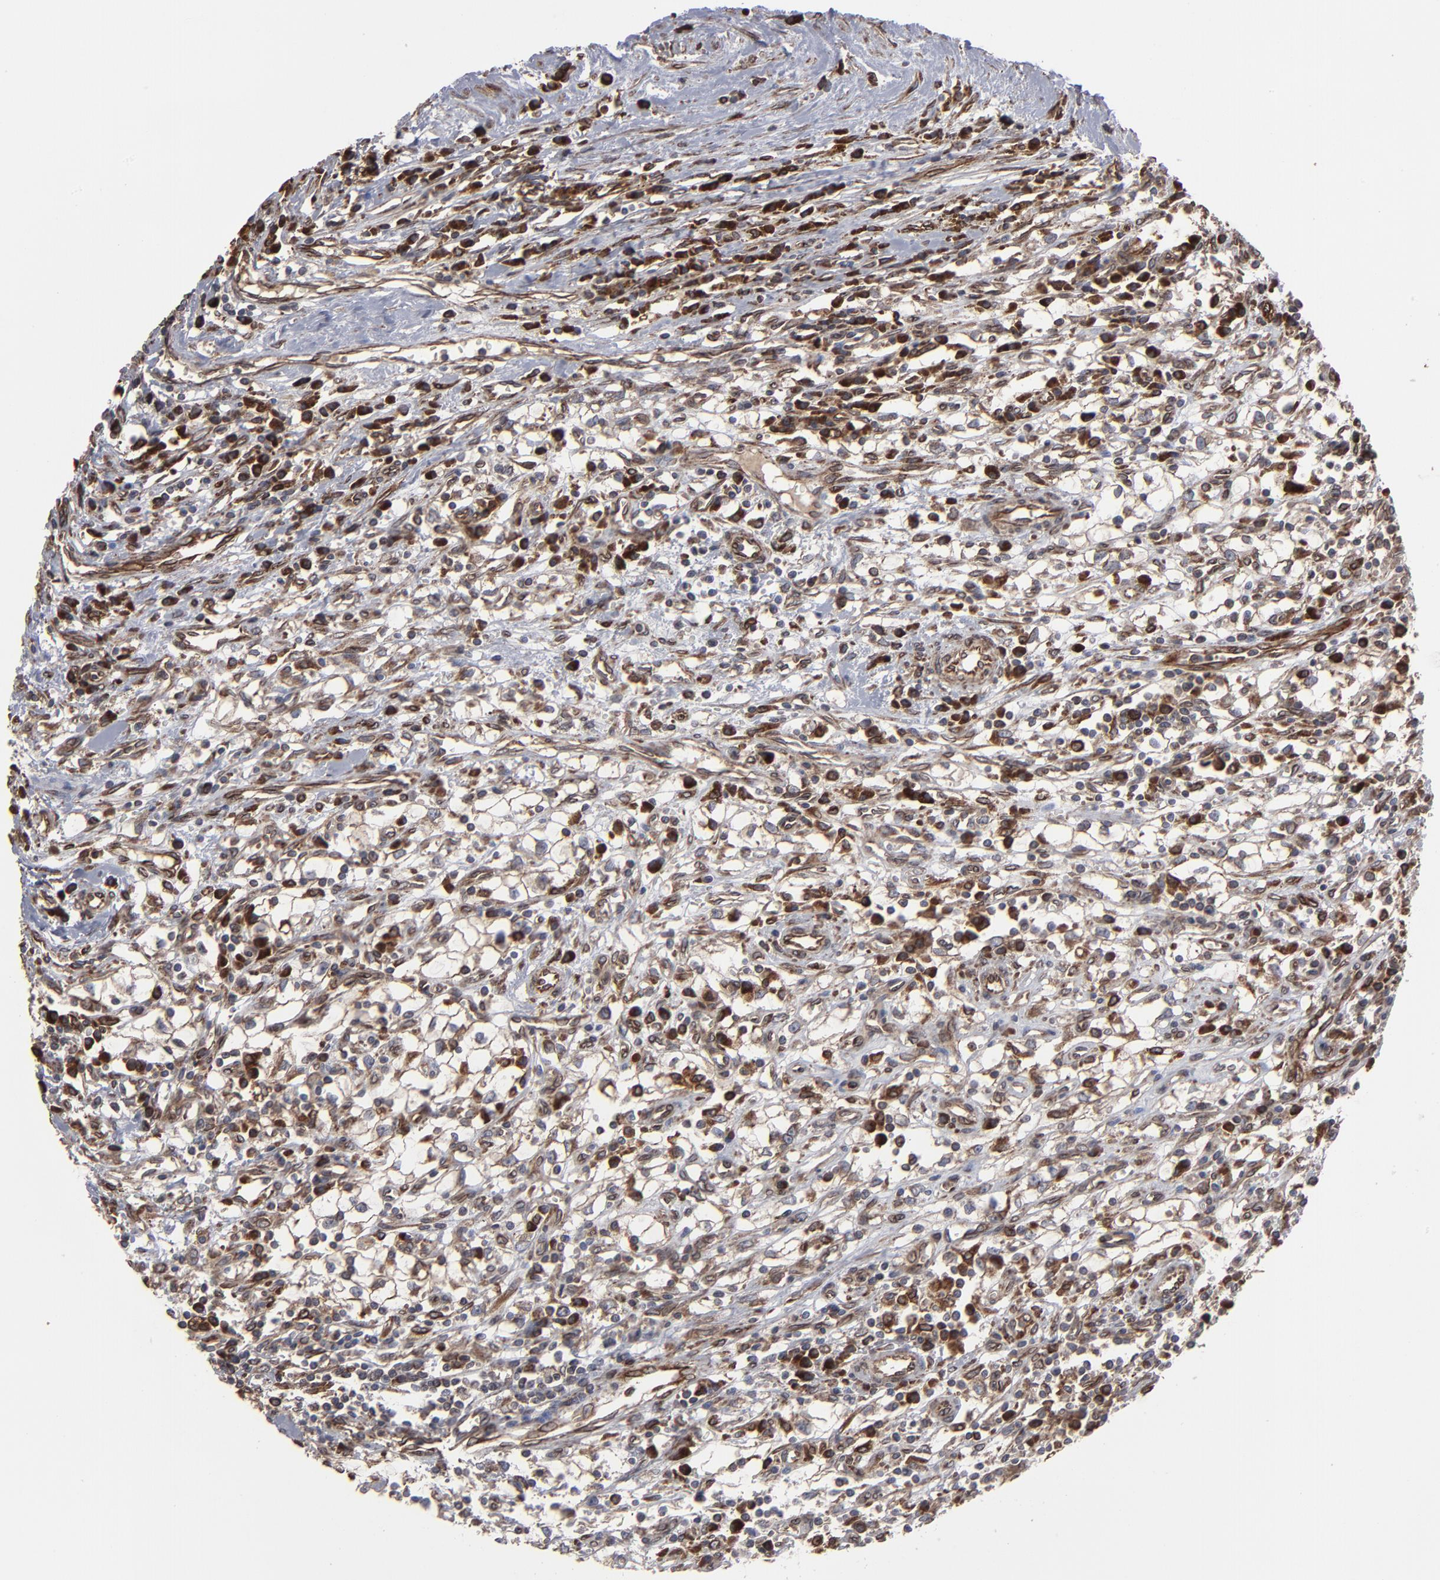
{"staining": {"intensity": "weak", "quantity": ">75%", "location": "cytoplasmic/membranous"}, "tissue": "renal cancer", "cell_type": "Tumor cells", "image_type": "cancer", "snomed": [{"axis": "morphology", "description": "Adenocarcinoma, NOS"}, {"axis": "topography", "description": "Kidney"}], "caption": "IHC of human renal cancer (adenocarcinoma) demonstrates low levels of weak cytoplasmic/membranous expression in approximately >75% of tumor cells.", "gene": "CNIH1", "patient": {"sex": "male", "age": 82}}